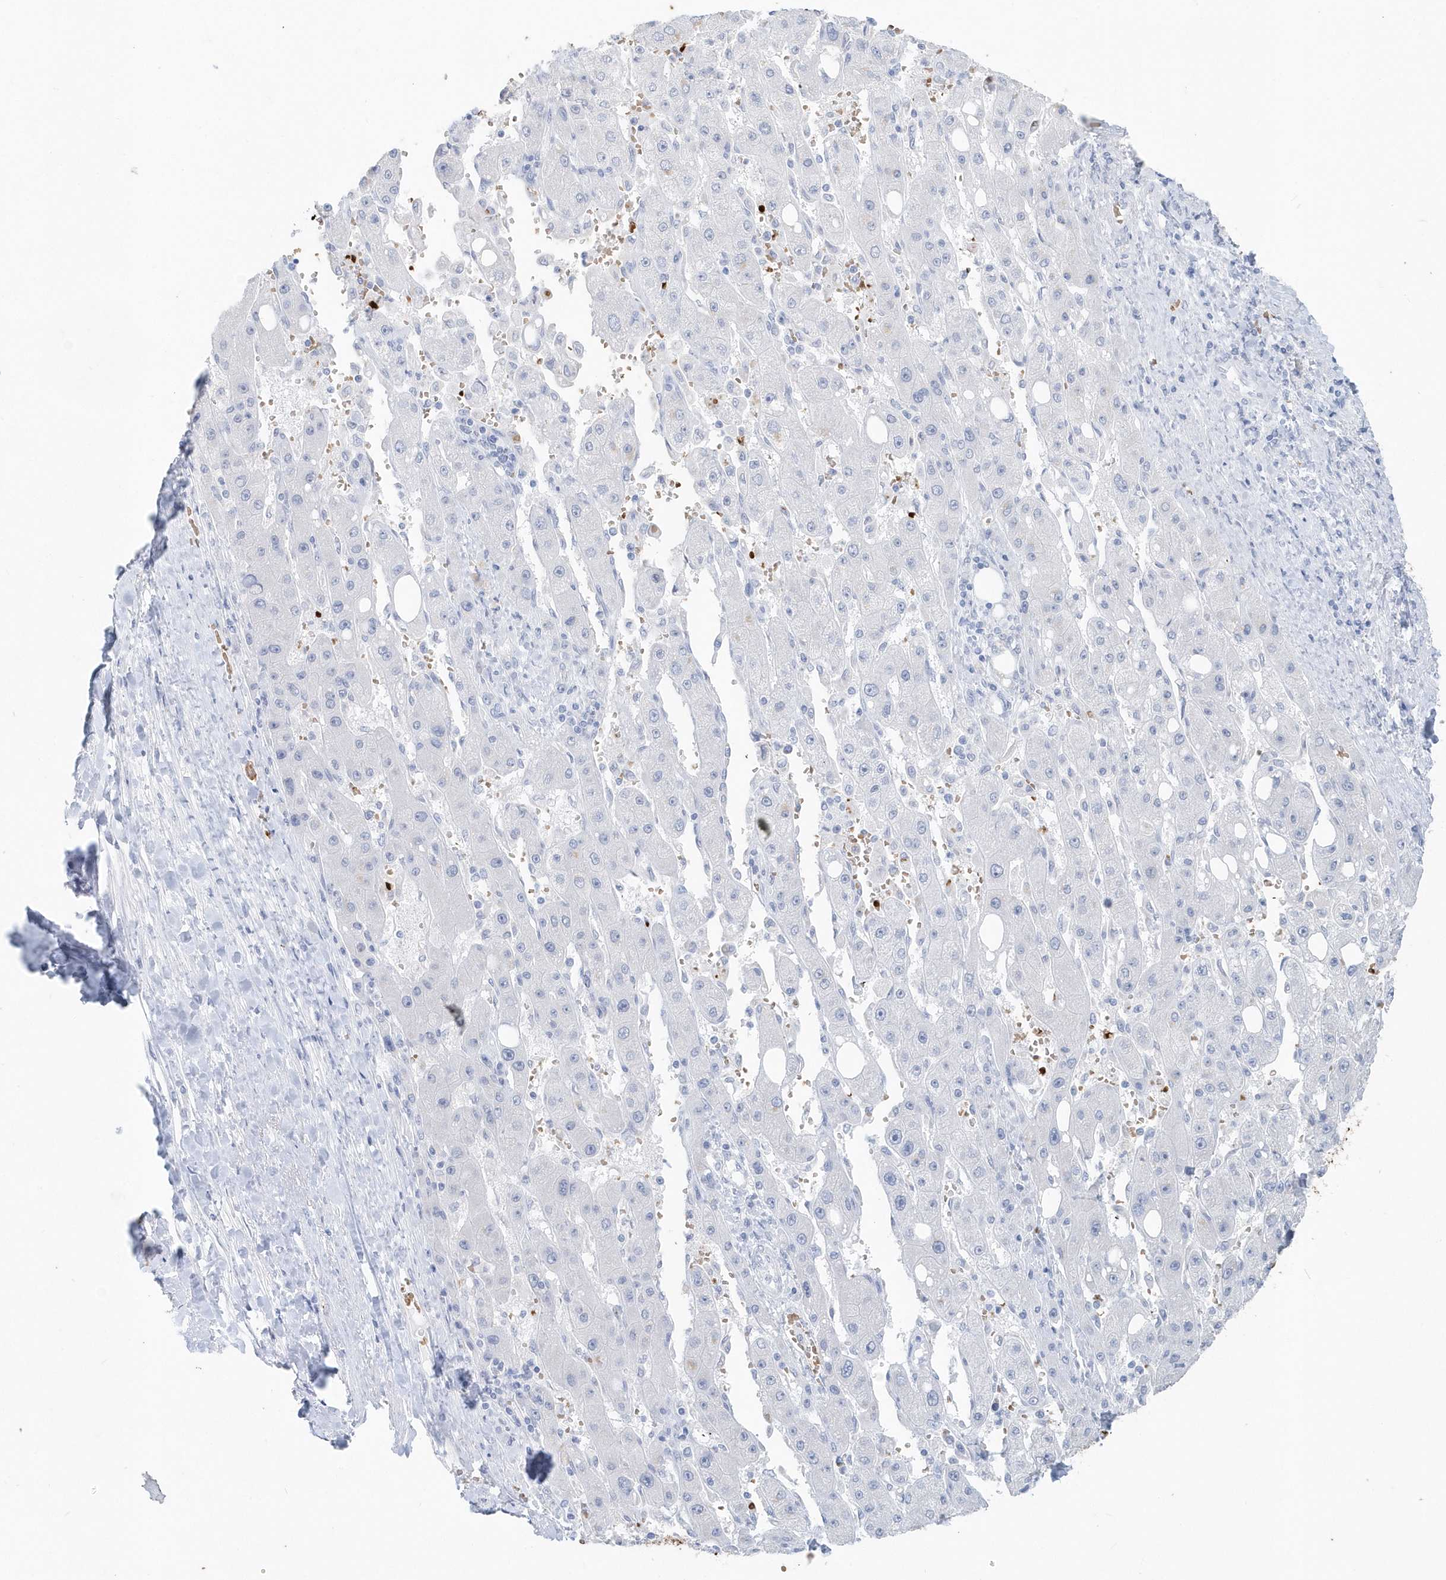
{"staining": {"intensity": "negative", "quantity": "none", "location": "none"}, "tissue": "liver cancer", "cell_type": "Tumor cells", "image_type": "cancer", "snomed": [{"axis": "morphology", "description": "Carcinoma, Hepatocellular, NOS"}, {"axis": "topography", "description": "Liver"}], "caption": "Image shows no significant protein positivity in tumor cells of liver cancer (hepatocellular carcinoma).", "gene": "HBA2", "patient": {"sex": "female", "age": 73}}